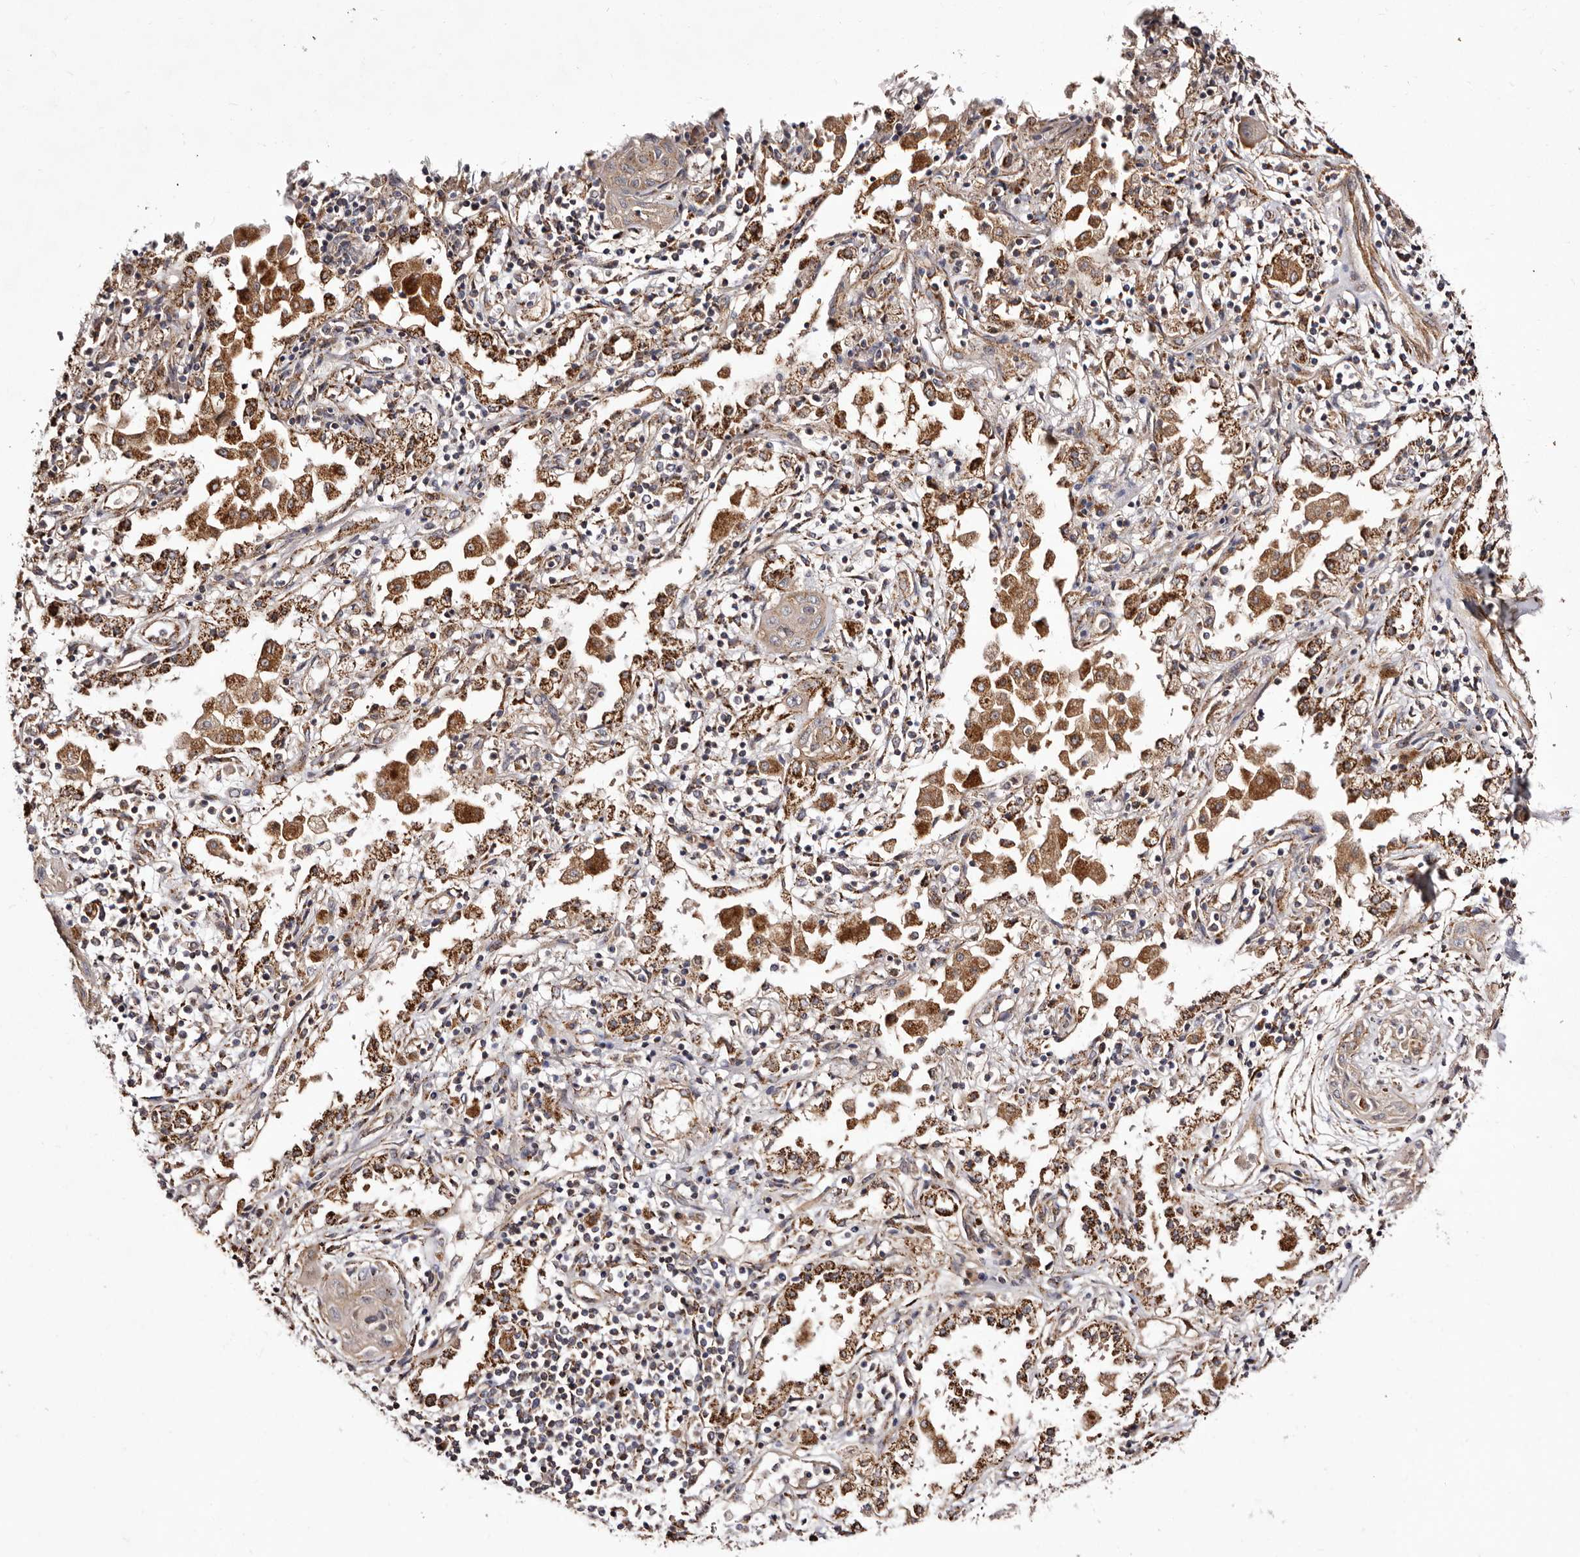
{"staining": {"intensity": "moderate", "quantity": ">75%", "location": "cytoplasmic/membranous"}, "tissue": "lung cancer", "cell_type": "Tumor cells", "image_type": "cancer", "snomed": [{"axis": "morphology", "description": "Squamous cell carcinoma, NOS"}, {"axis": "topography", "description": "Lung"}], "caption": "Immunohistochemistry (IHC) of human squamous cell carcinoma (lung) exhibits medium levels of moderate cytoplasmic/membranous staining in approximately >75% of tumor cells.", "gene": "LUZP1", "patient": {"sex": "female", "age": 47}}